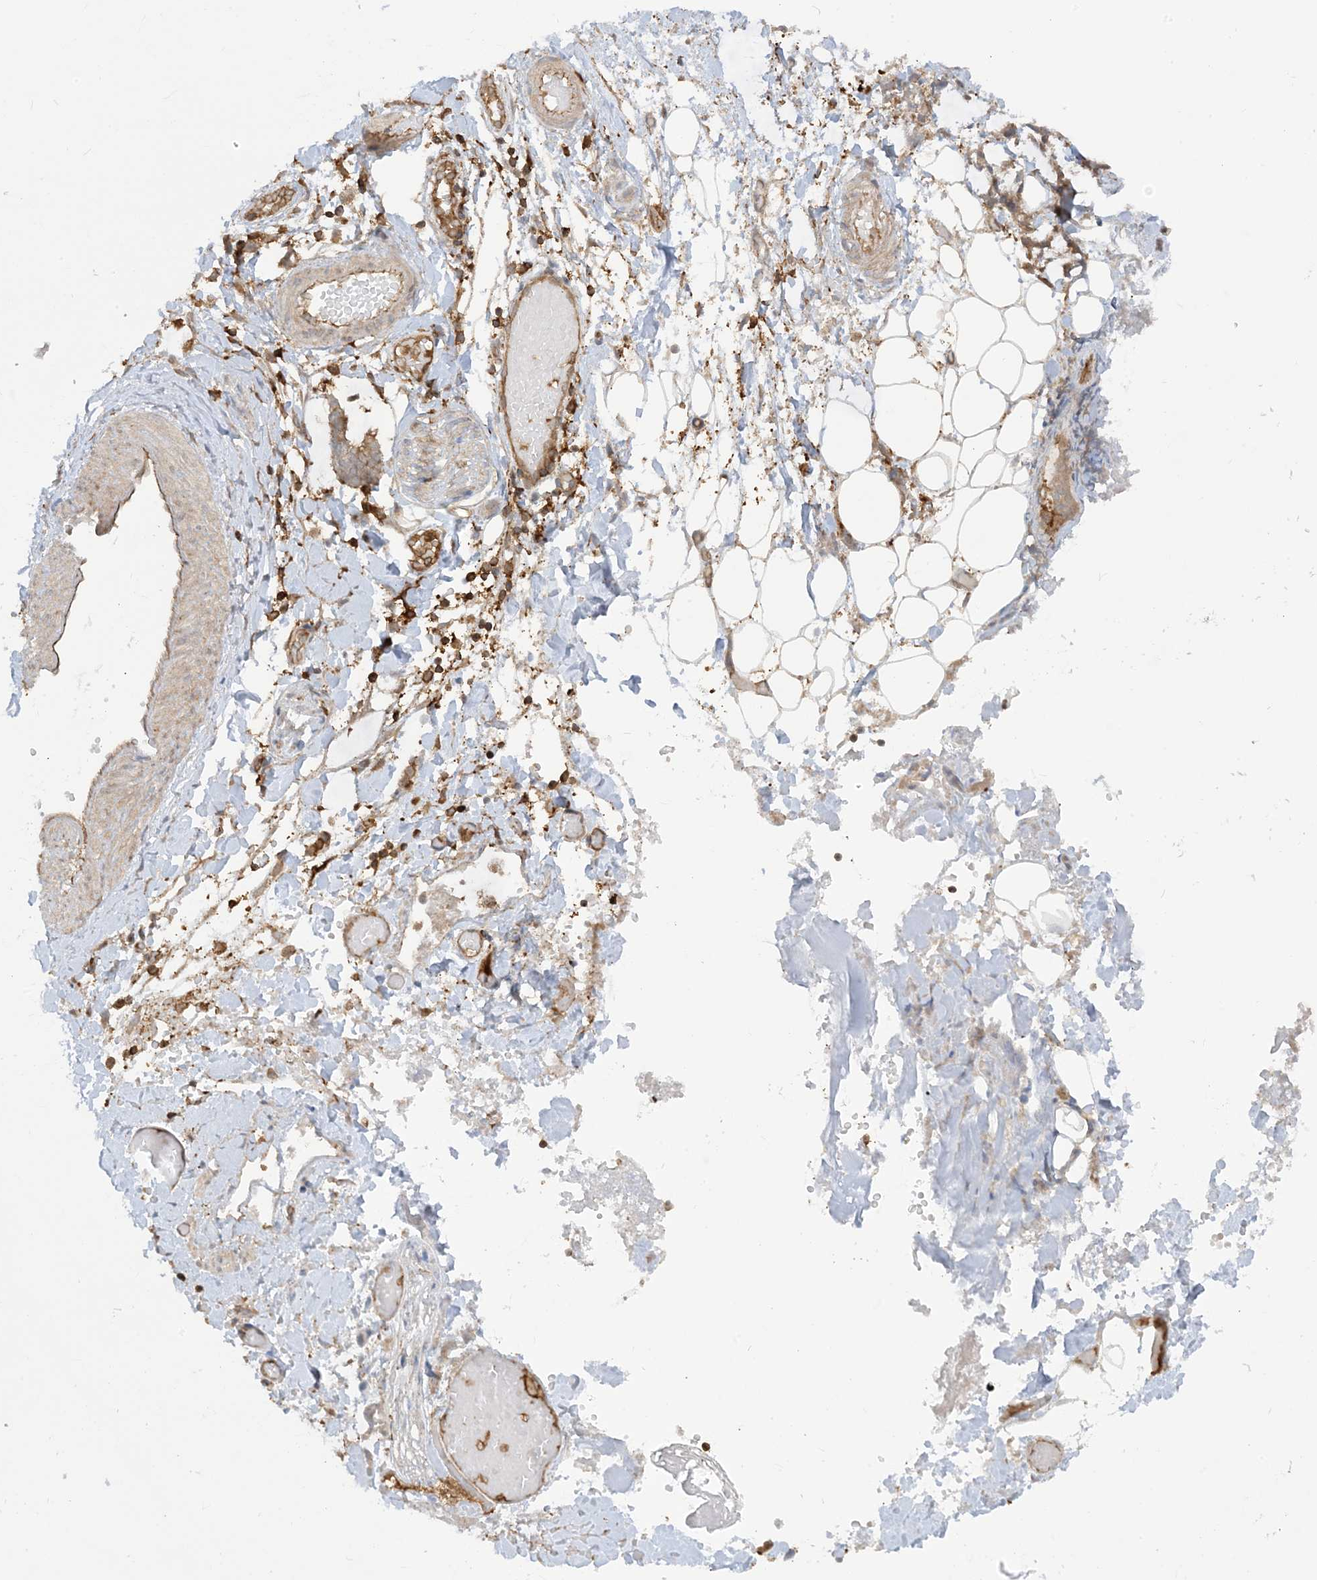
{"staining": {"intensity": "negative", "quantity": "none", "location": "none"}, "tissue": "adipose tissue", "cell_type": "Adipocytes", "image_type": "normal", "snomed": [{"axis": "morphology", "description": "Normal tissue, NOS"}, {"axis": "morphology", "description": "Adenocarcinoma, NOS"}, {"axis": "topography", "description": "Smooth muscle"}, {"axis": "topography", "description": "Colon"}], "caption": "A photomicrograph of adipose tissue stained for a protein displays no brown staining in adipocytes. Brightfield microscopy of immunohistochemistry (IHC) stained with DAB (3,3'-diaminobenzidine) (brown) and hematoxylin (blue), captured at high magnification.", "gene": "CAPZB", "patient": {"sex": "male", "age": 14}}